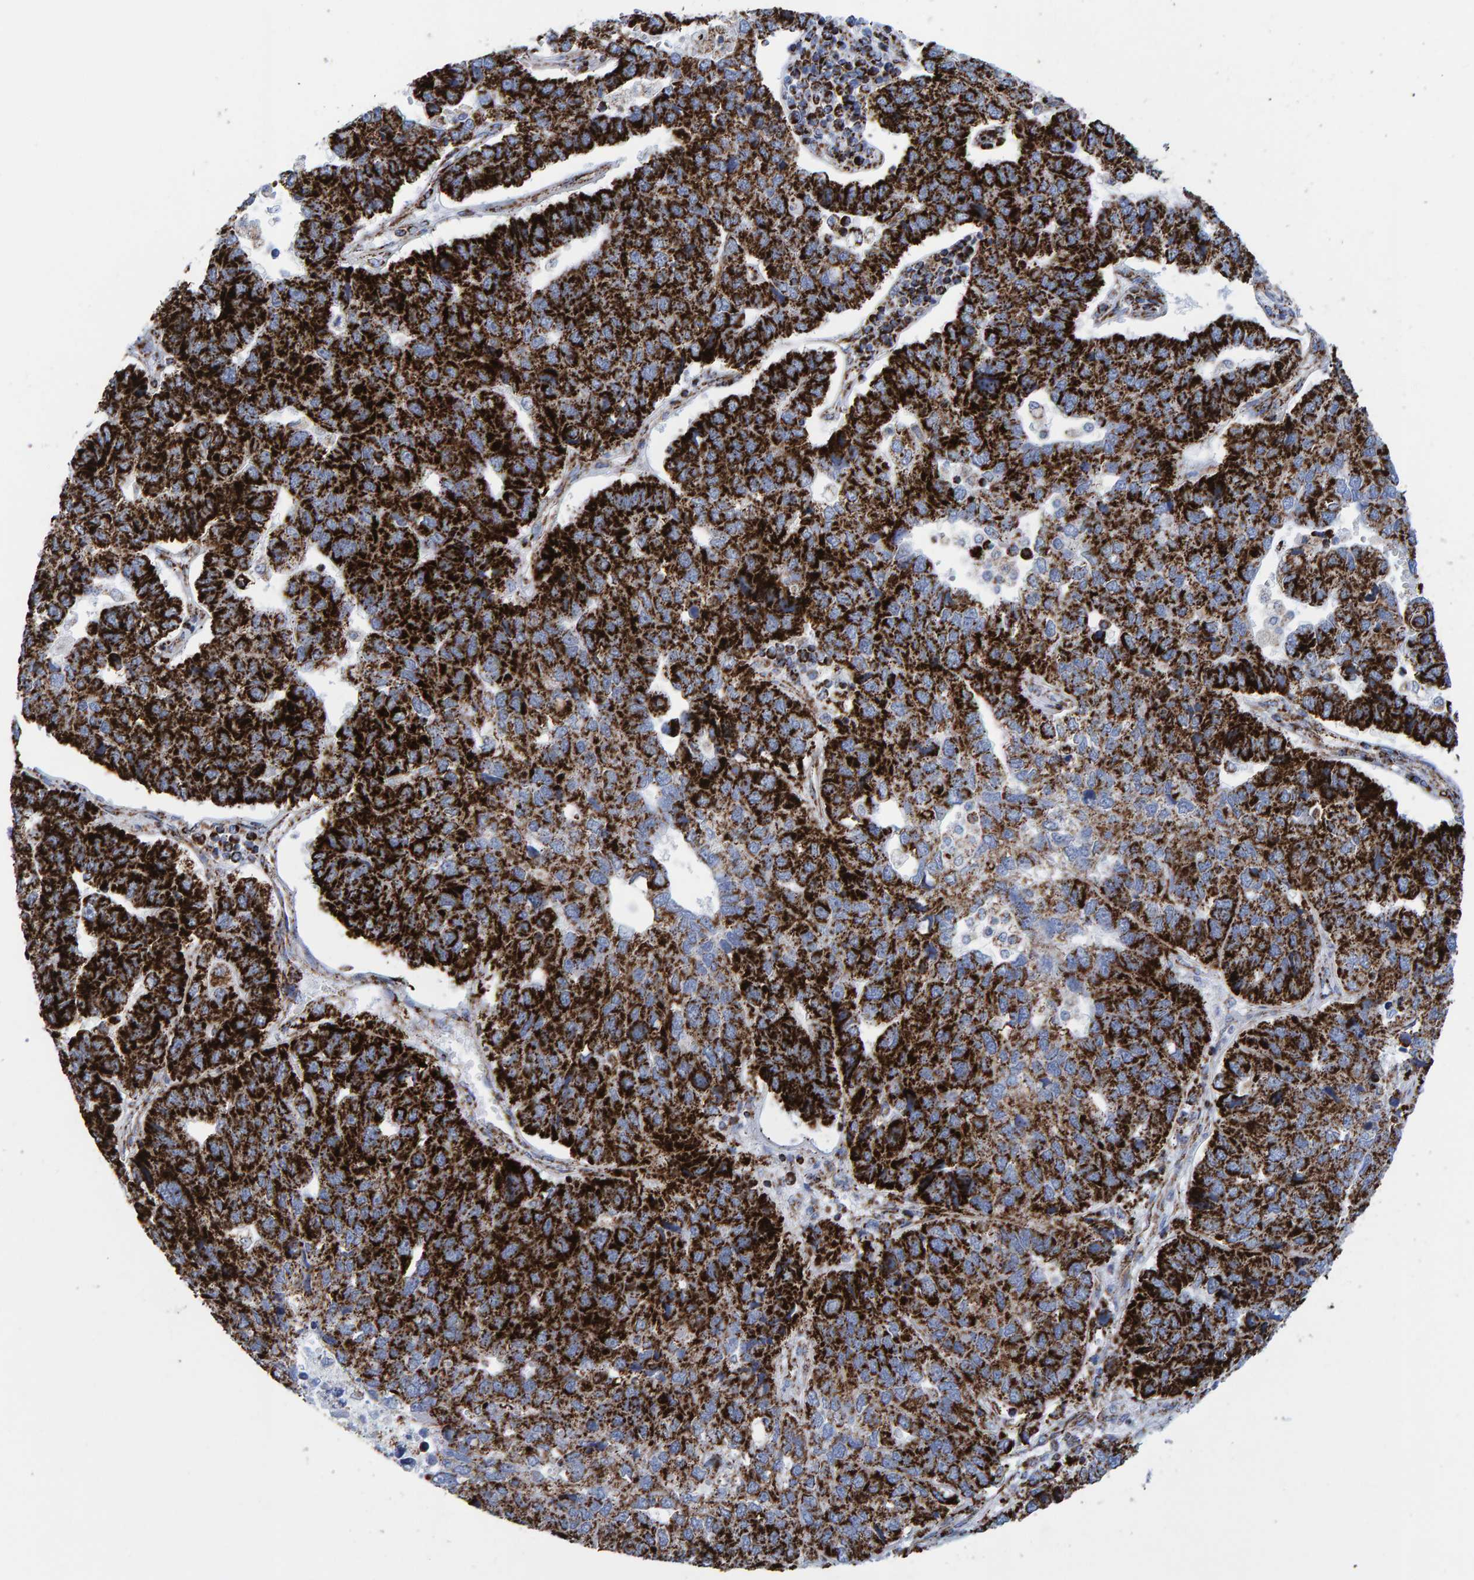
{"staining": {"intensity": "strong", "quantity": ">75%", "location": "cytoplasmic/membranous"}, "tissue": "pancreatic cancer", "cell_type": "Tumor cells", "image_type": "cancer", "snomed": [{"axis": "morphology", "description": "Adenocarcinoma, NOS"}, {"axis": "topography", "description": "Pancreas"}], "caption": "Immunohistochemical staining of pancreatic cancer shows high levels of strong cytoplasmic/membranous expression in about >75% of tumor cells.", "gene": "ENSG00000262660", "patient": {"sex": "female", "age": 61}}